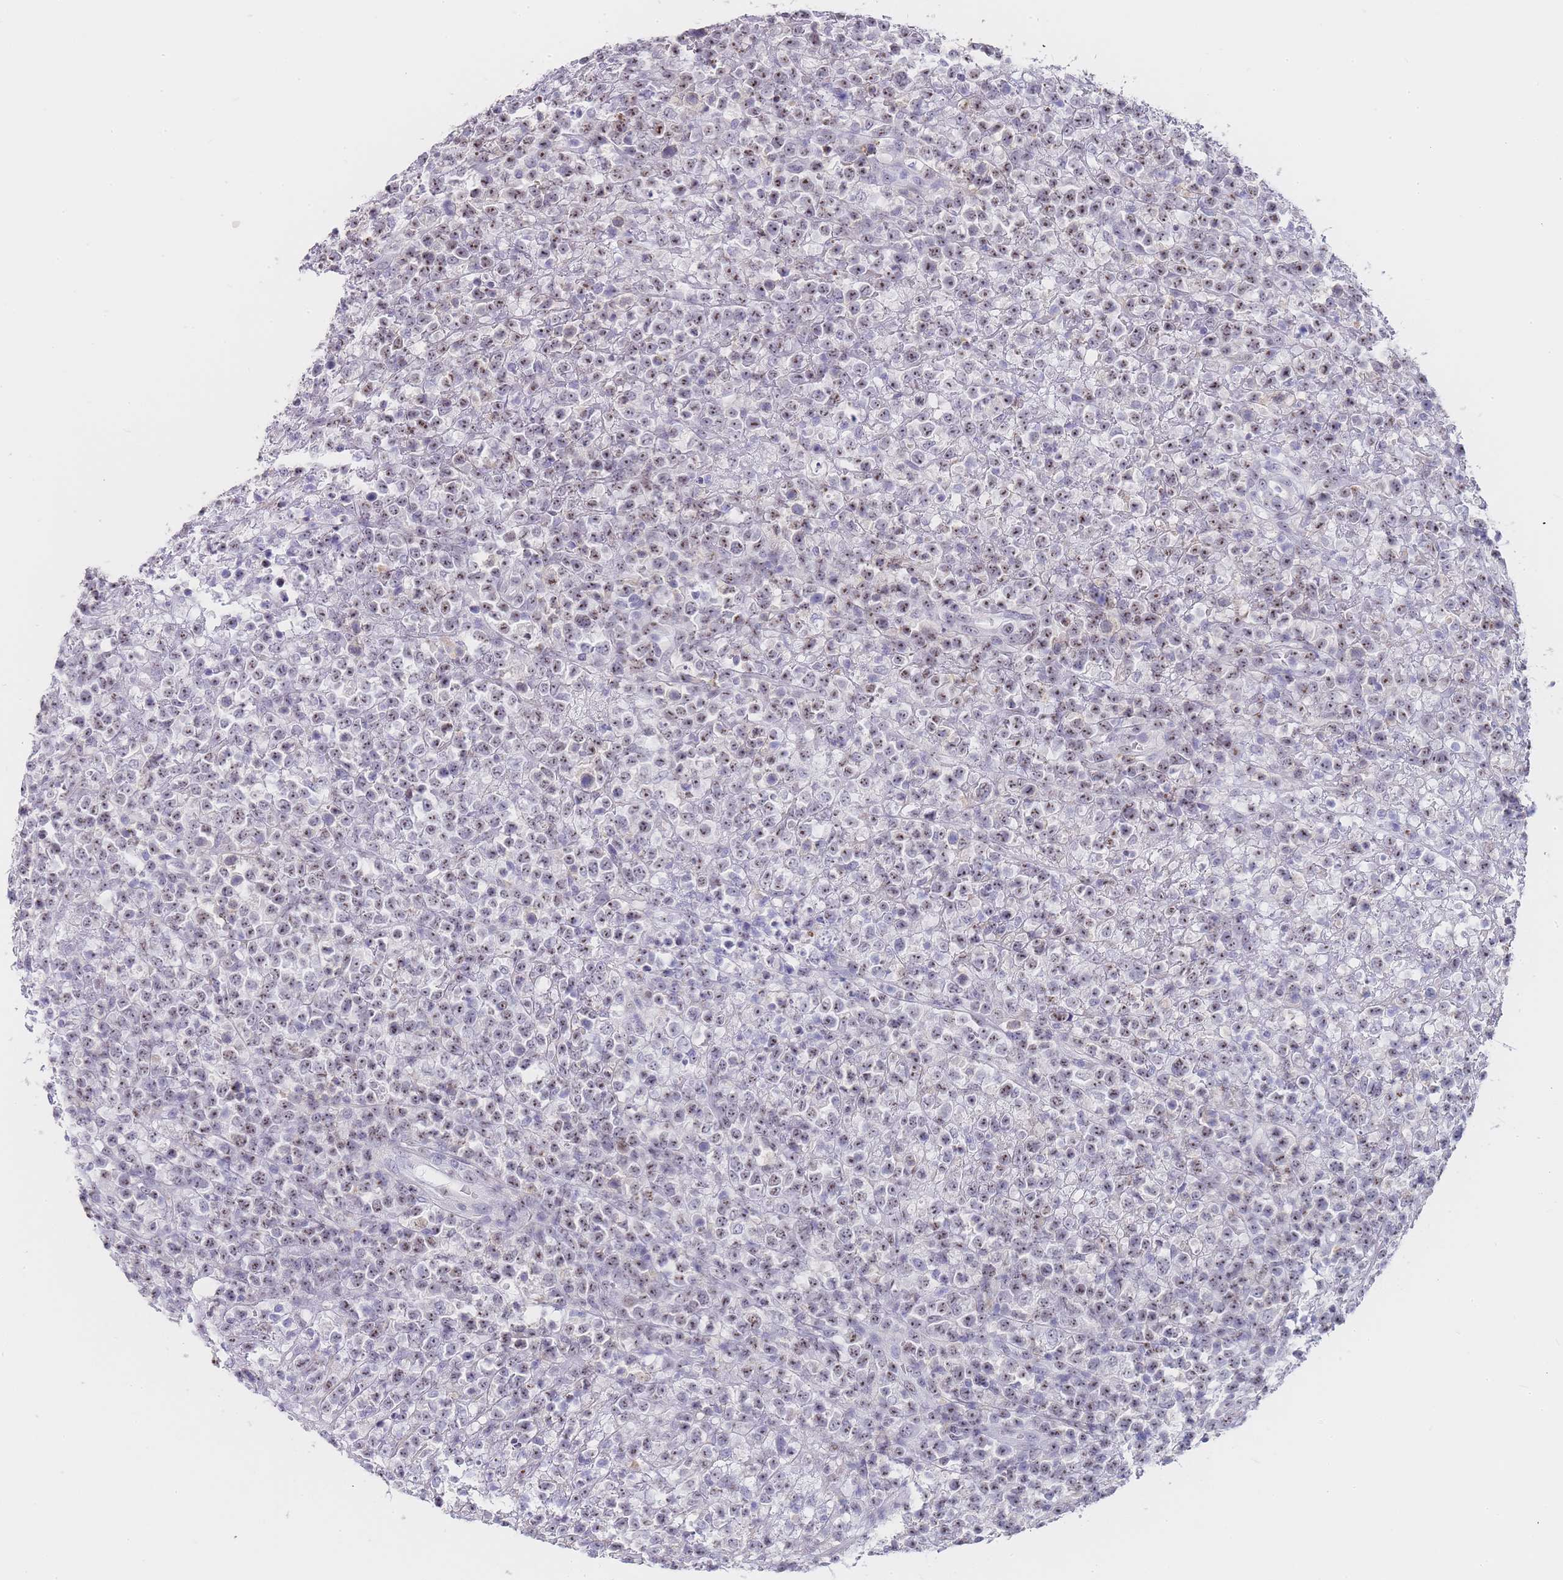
{"staining": {"intensity": "moderate", "quantity": ">75%", "location": "nuclear"}, "tissue": "lymphoma", "cell_type": "Tumor cells", "image_type": "cancer", "snomed": [{"axis": "morphology", "description": "Malignant lymphoma, non-Hodgkin's type, High grade"}, {"axis": "topography", "description": "Colon"}], "caption": "About >75% of tumor cells in lymphoma exhibit moderate nuclear protein positivity as visualized by brown immunohistochemical staining.", "gene": "NOP14", "patient": {"sex": "female", "age": 53}}